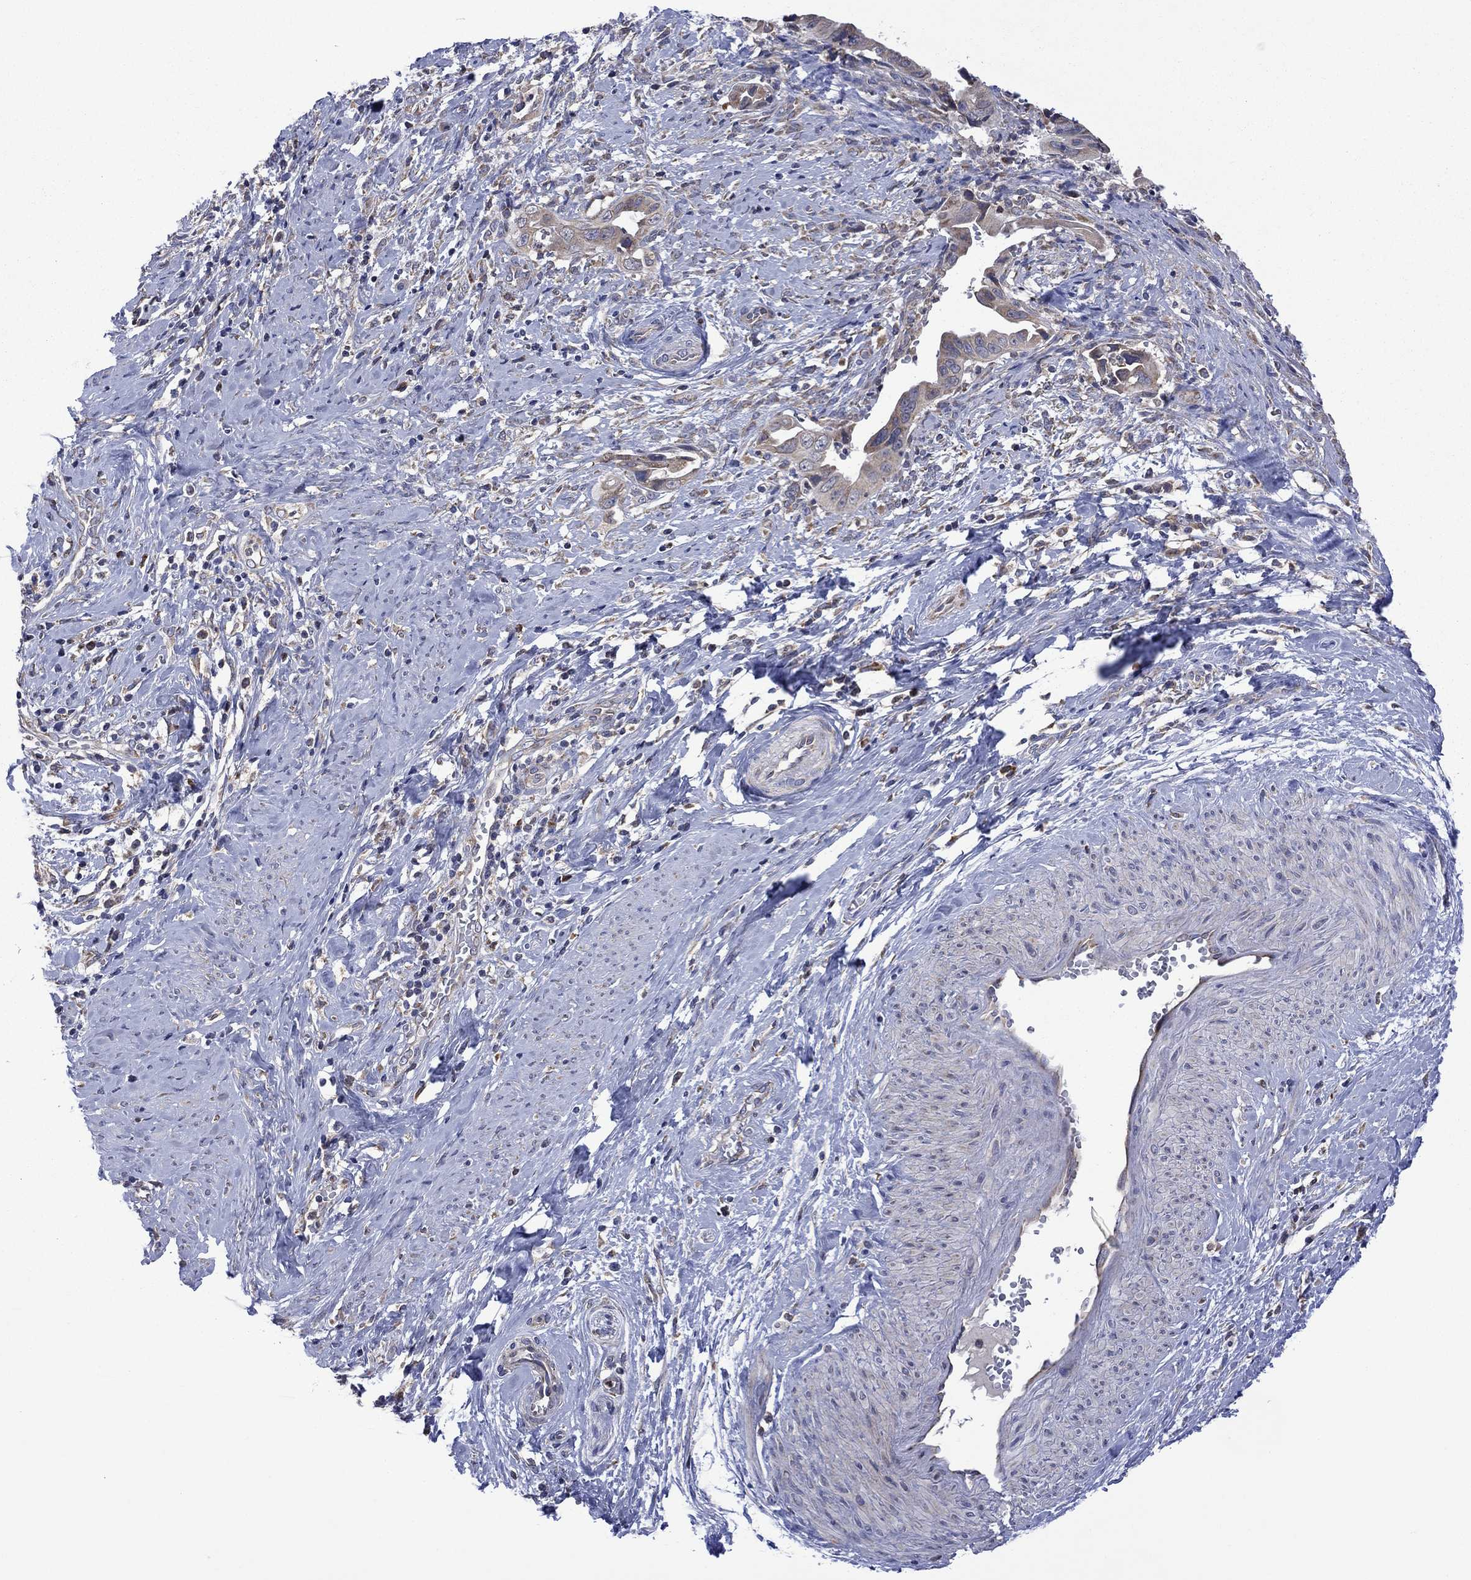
{"staining": {"intensity": "moderate", "quantity": ">75%", "location": "cytoplasmic/membranous"}, "tissue": "cervical cancer", "cell_type": "Tumor cells", "image_type": "cancer", "snomed": [{"axis": "morphology", "description": "Adenocarcinoma, NOS"}, {"axis": "topography", "description": "Cervix"}], "caption": "This is a micrograph of immunohistochemistry staining of cervical cancer, which shows moderate expression in the cytoplasmic/membranous of tumor cells.", "gene": "FURIN", "patient": {"sex": "female", "age": 42}}